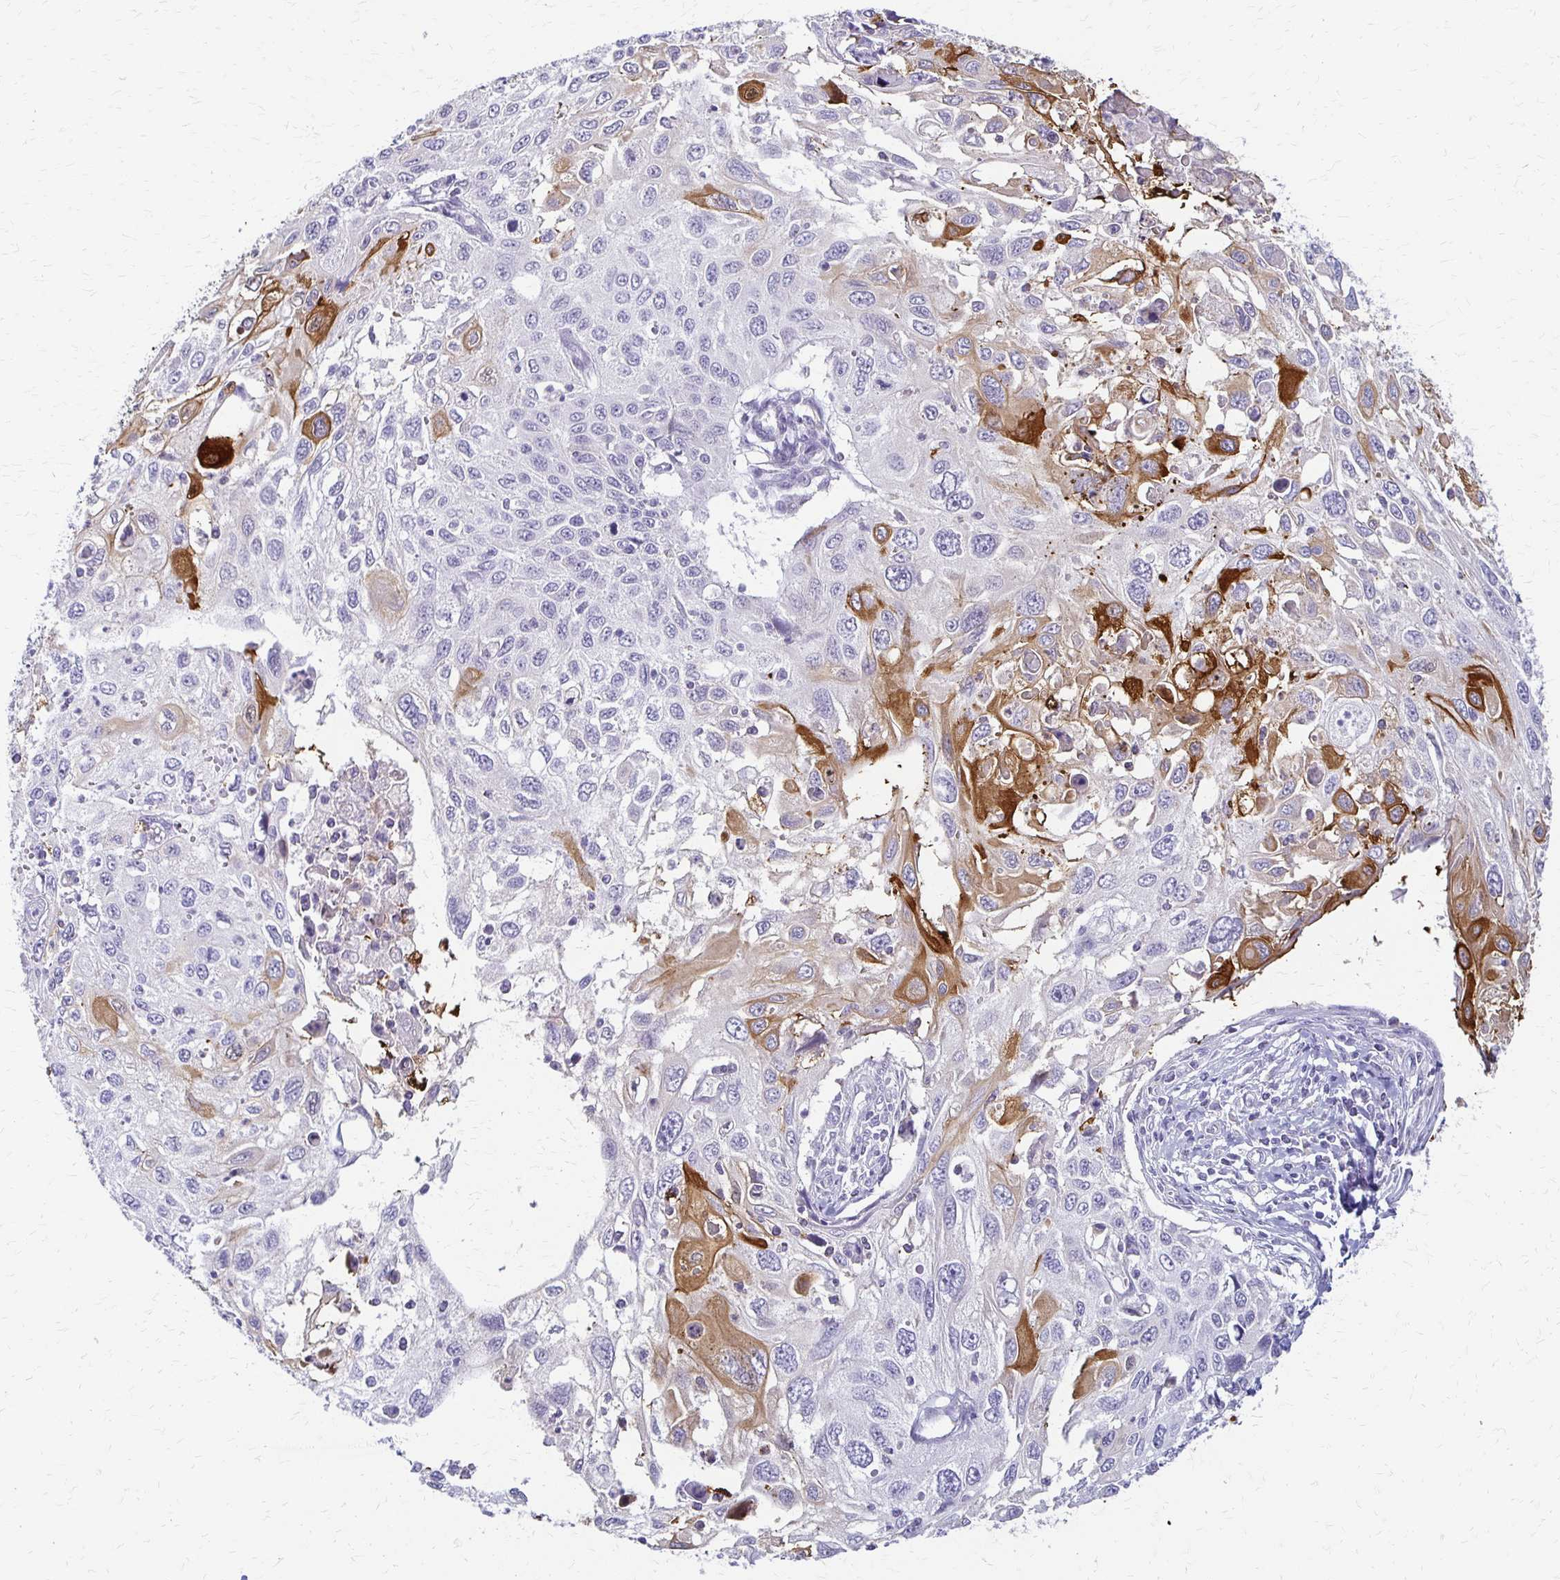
{"staining": {"intensity": "strong", "quantity": "<25%", "location": "cytoplasmic/membranous"}, "tissue": "cervical cancer", "cell_type": "Tumor cells", "image_type": "cancer", "snomed": [{"axis": "morphology", "description": "Squamous cell carcinoma, NOS"}, {"axis": "topography", "description": "Cervix"}], "caption": "Tumor cells reveal medium levels of strong cytoplasmic/membranous positivity in about <25% of cells in human cervical squamous cell carcinoma. The staining is performed using DAB brown chromogen to label protein expression. The nuclei are counter-stained blue using hematoxylin.", "gene": "IVL", "patient": {"sex": "female", "age": 70}}